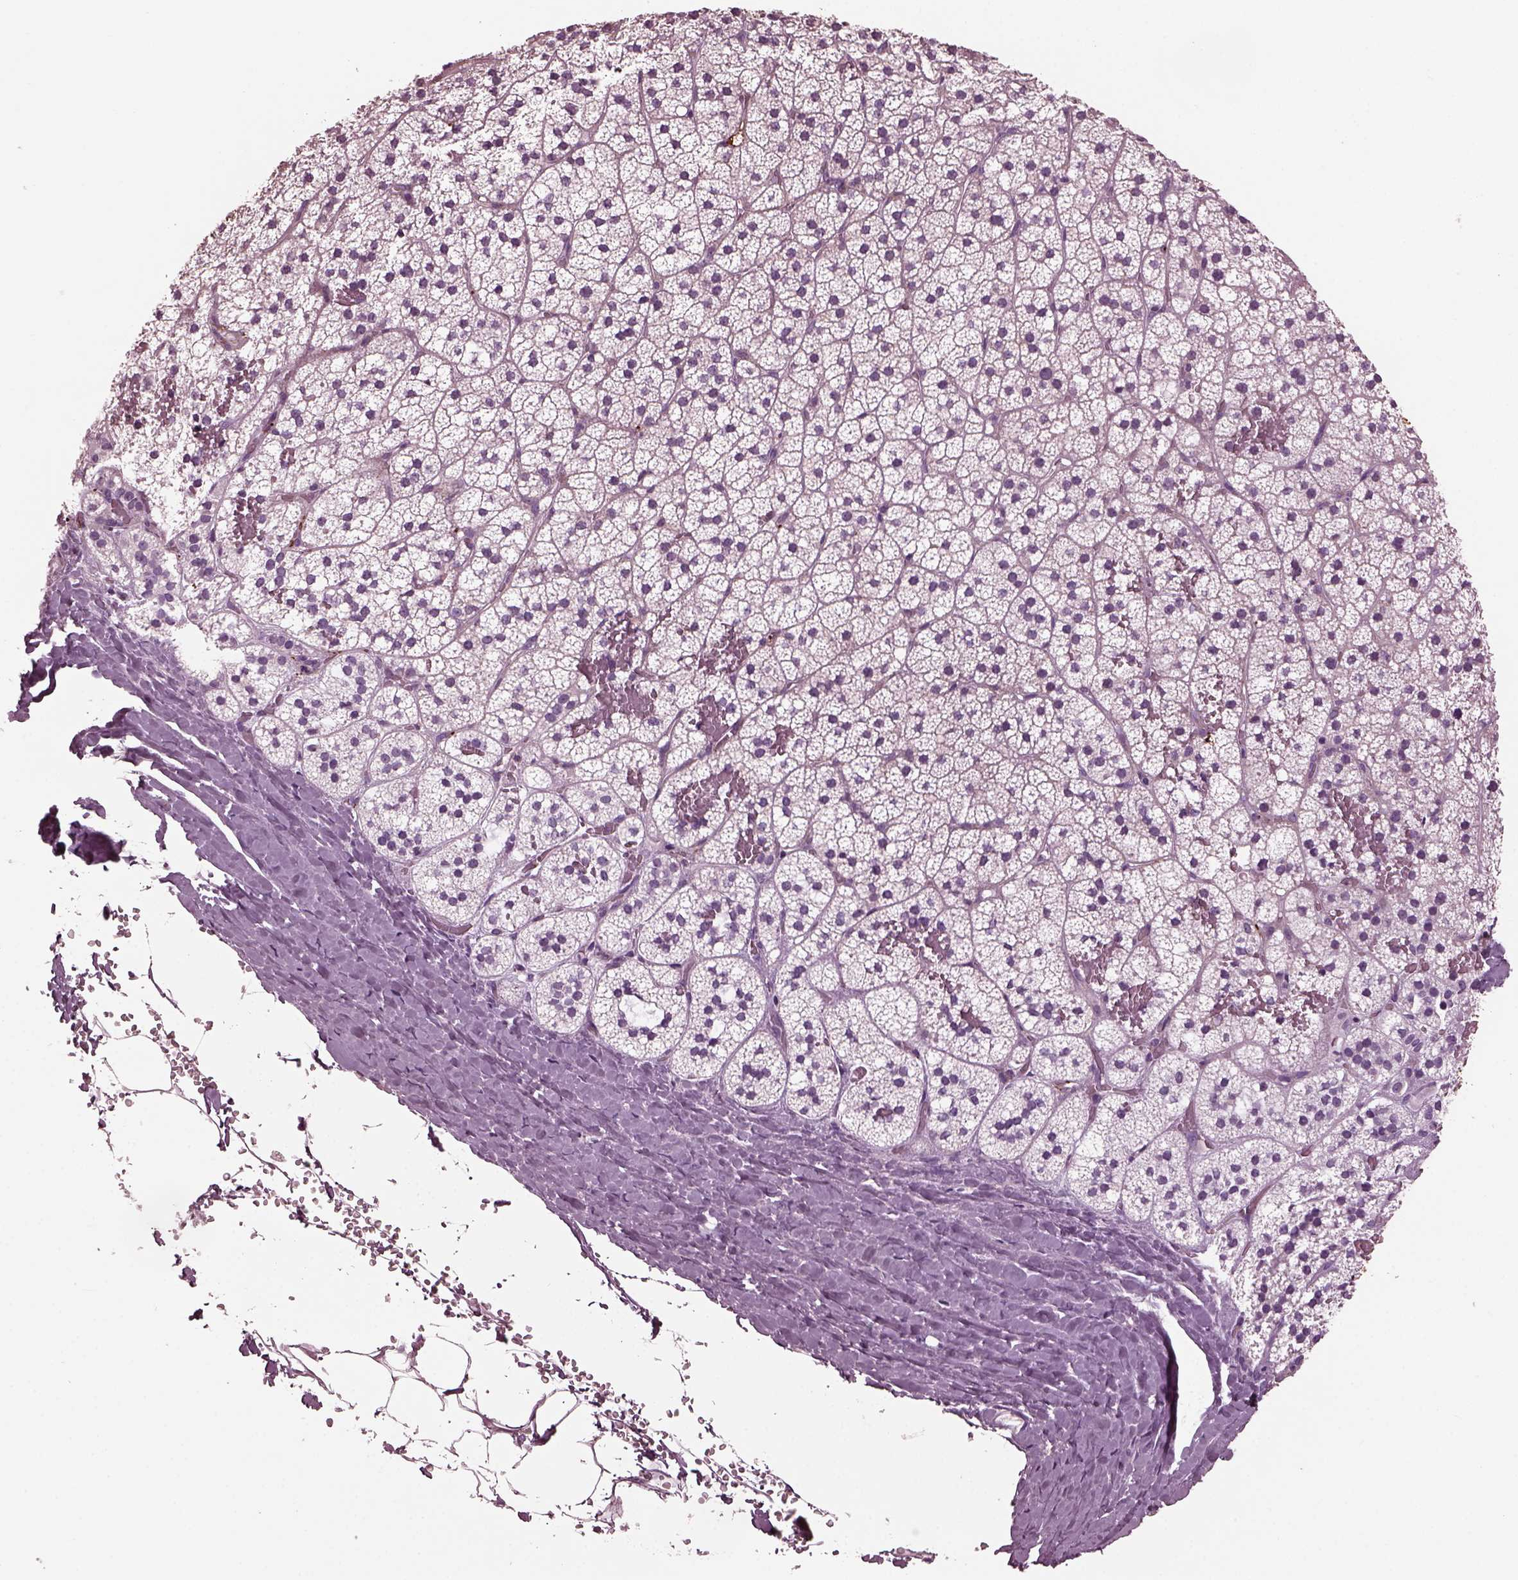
{"staining": {"intensity": "strong", "quantity": "25%-75%", "location": "cytoplasmic/membranous"}, "tissue": "adrenal gland", "cell_type": "Glandular cells", "image_type": "normal", "snomed": [{"axis": "morphology", "description": "Normal tissue, NOS"}, {"axis": "topography", "description": "Adrenal gland"}], "caption": "A micrograph of adrenal gland stained for a protein exhibits strong cytoplasmic/membranous brown staining in glandular cells. (DAB (3,3'-diaminobenzidine) = brown stain, brightfield microscopy at high magnification).", "gene": "GDF11", "patient": {"sex": "male", "age": 53}}